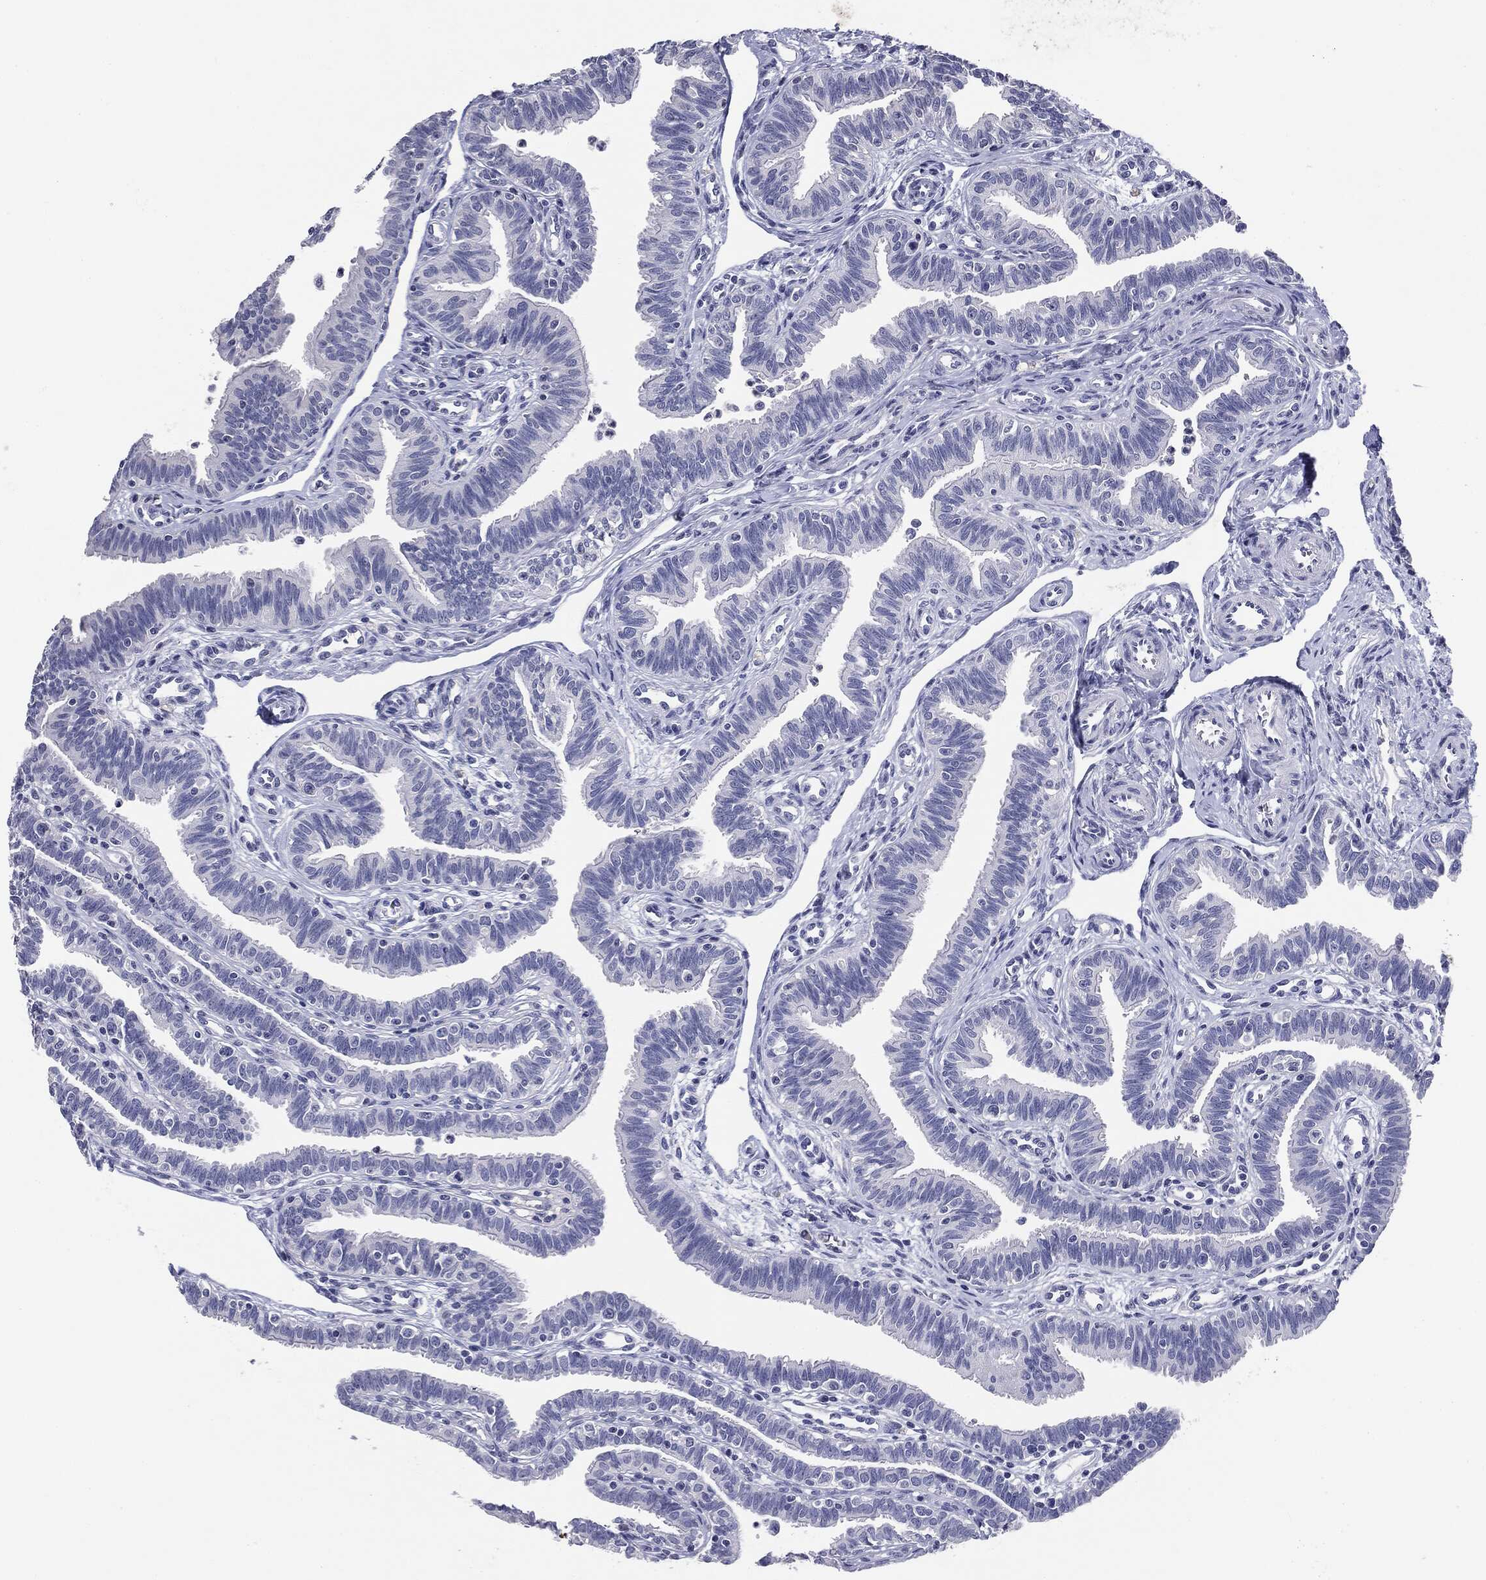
{"staining": {"intensity": "negative", "quantity": "none", "location": "none"}, "tissue": "fallopian tube", "cell_type": "Glandular cells", "image_type": "normal", "snomed": [{"axis": "morphology", "description": "Normal tissue, NOS"}, {"axis": "topography", "description": "Fallopian tube"}], "caption": "Immunohistochemistry (IHC) of normal human fallopian tube reveals no staining in glandular cells. (Immunohistochemistry (IHC), brightfield microscopy, high magnification).", "gene": "SERPINB4", "patient": {"sex": "female", "age": 36}}